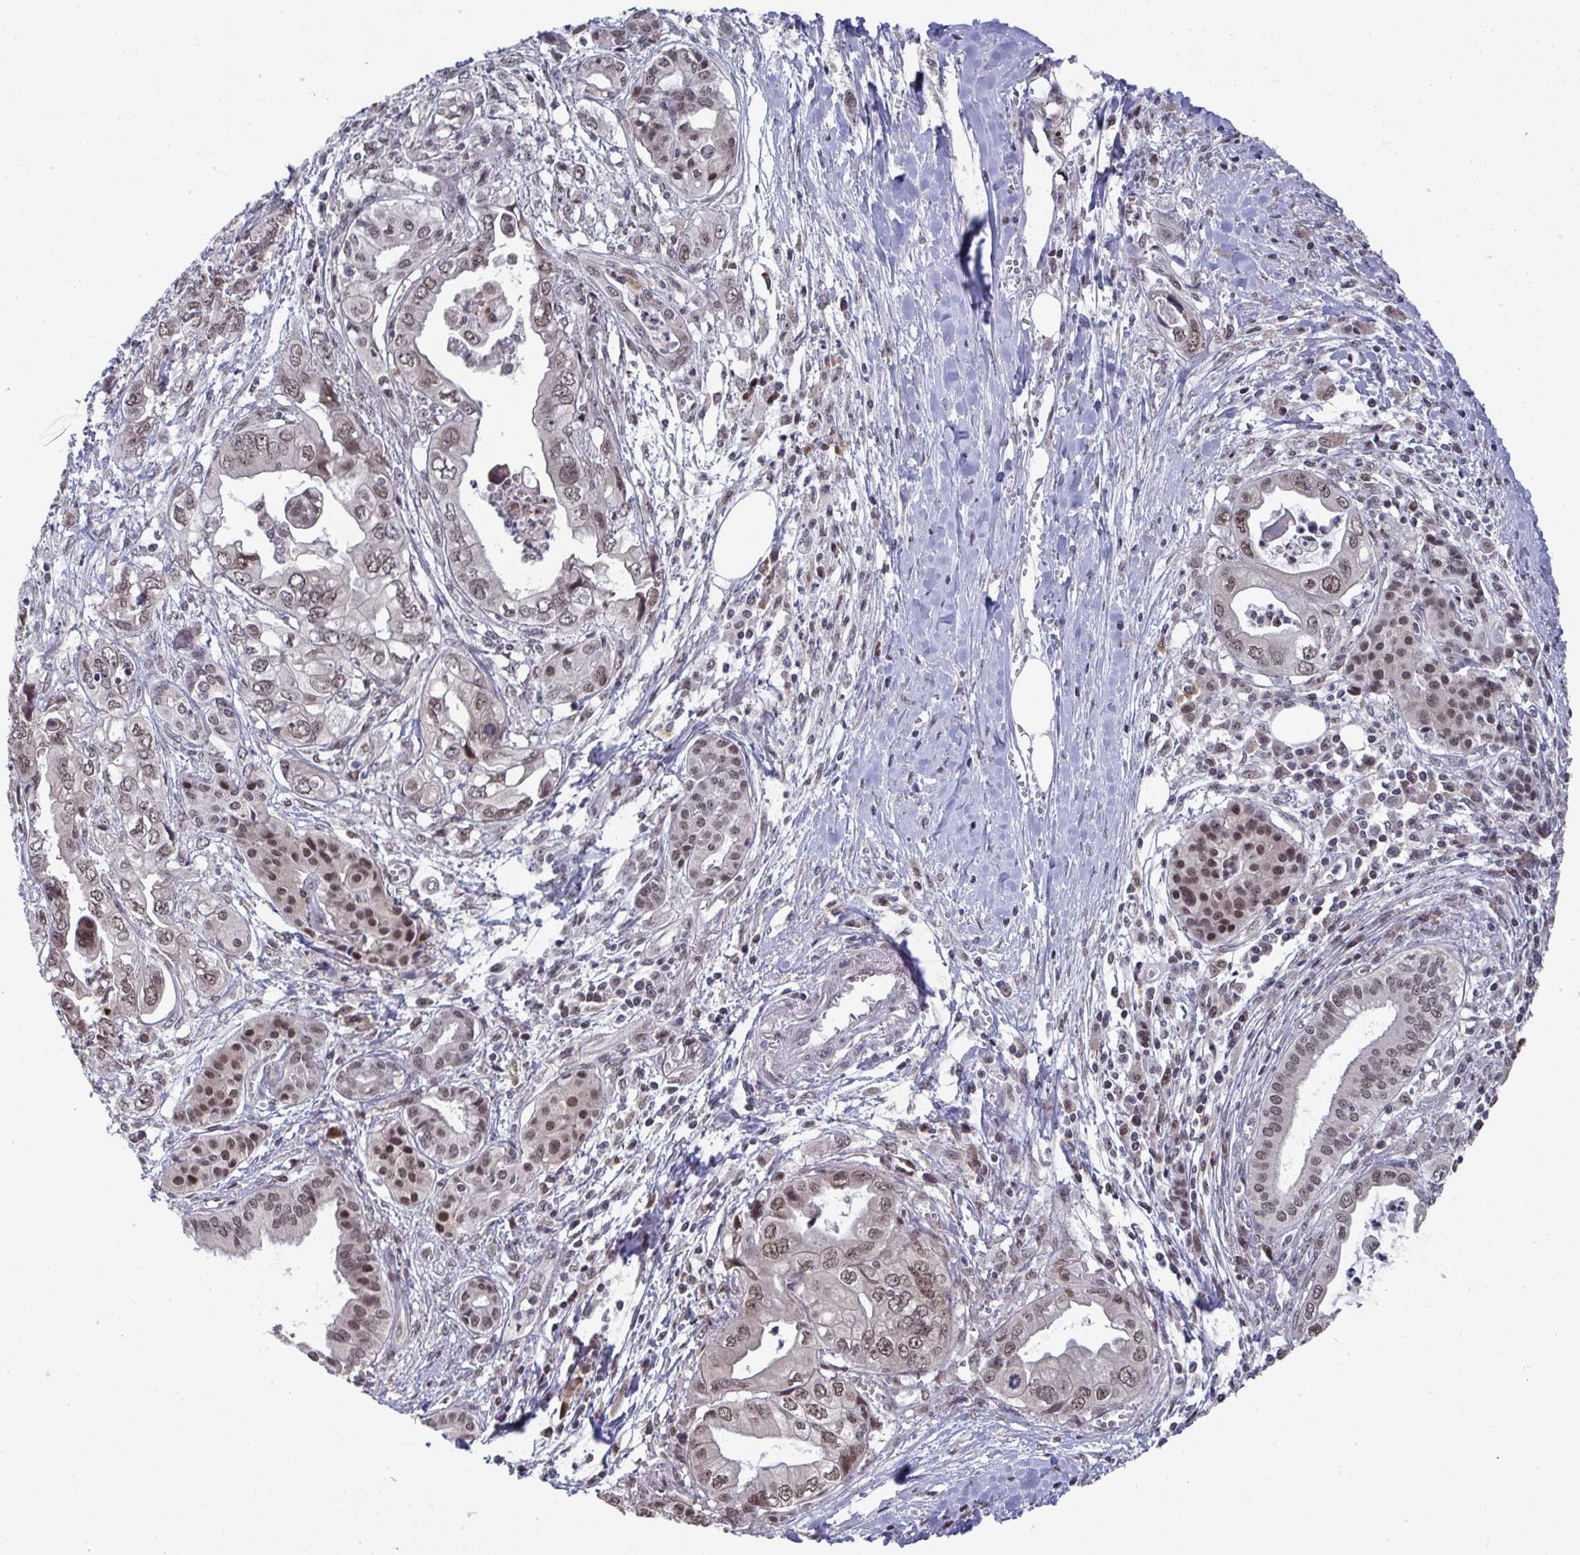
{"staining": {"intensity": "weak", "quantity": ">75%", "location": "nuclear"}, "tissue": "pancreatic cancer", "cell_type": "Tumor cells", "image_type": "cancer", "snomed": [{"axis": "morphology", "description": "Adenocarcinoma, NOS"}, {"axis": "topography", "description": "Pancreas"}], "caption": "This is a photomicrograph of immunohistochemistry (IHC) staining of pancreatic adenocarcinoma, which shows weak expression in the nuclear of tumor cells.", "gene": "JMJD1C", "patient": {"sex": "male", "age": 68}}